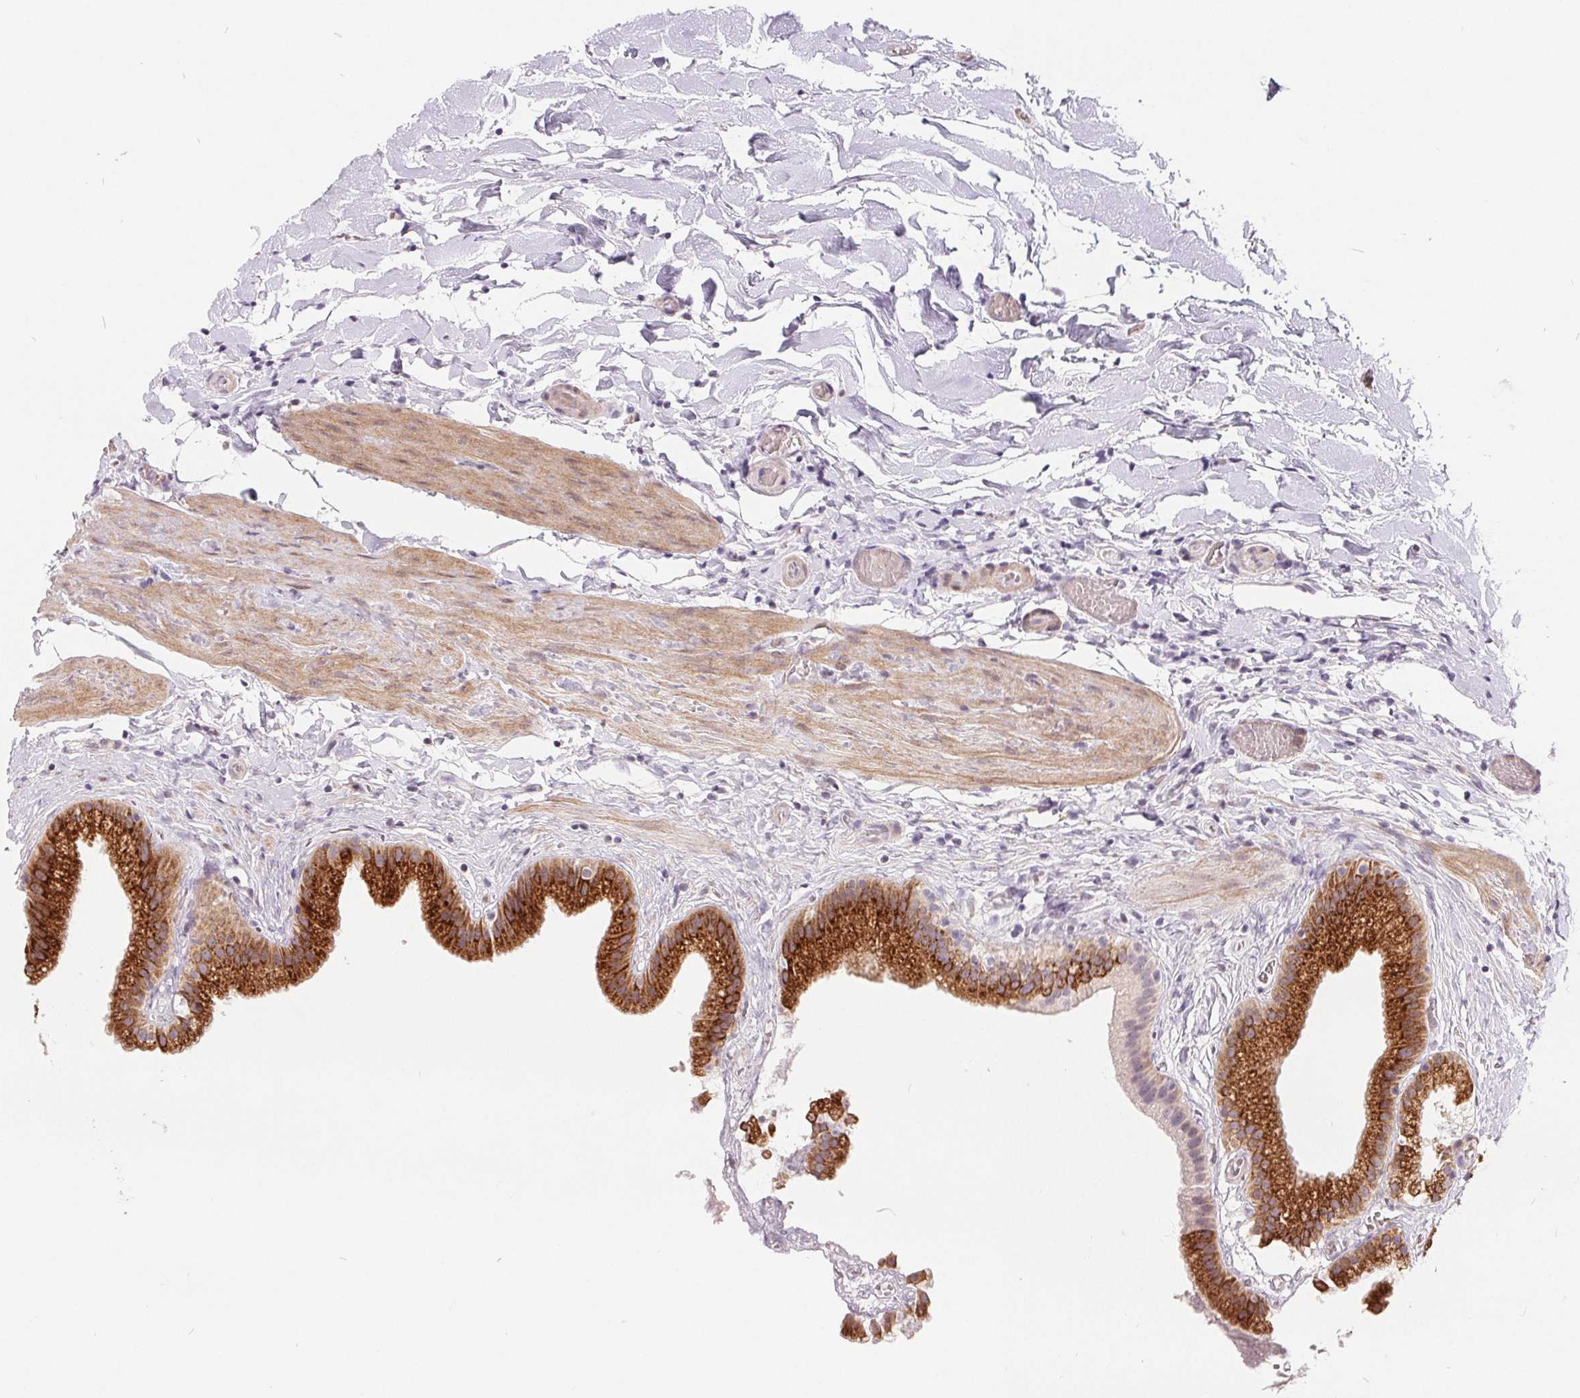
{"staining": {"intensity": "strong", "quantity": "25%-75%", "location": "cytoplasmic/membranous"}, "tissue": "gallbladder", "cell_type": "Glandular cells", "image_type": "normal", "snomed": [{"axis": "morphology", "description": "Normal tissue, NOS"}, {"axis": "topography", "description": "Gallbladder"}], "caption": "An IHC image of benign tissue is shown. Protein staining in brown shows strong cytoplasmic/membranous positivity in gallbladder within glandular cells.", "gene": "NRG2", "patient": {"sex": "female", "age": 63}}